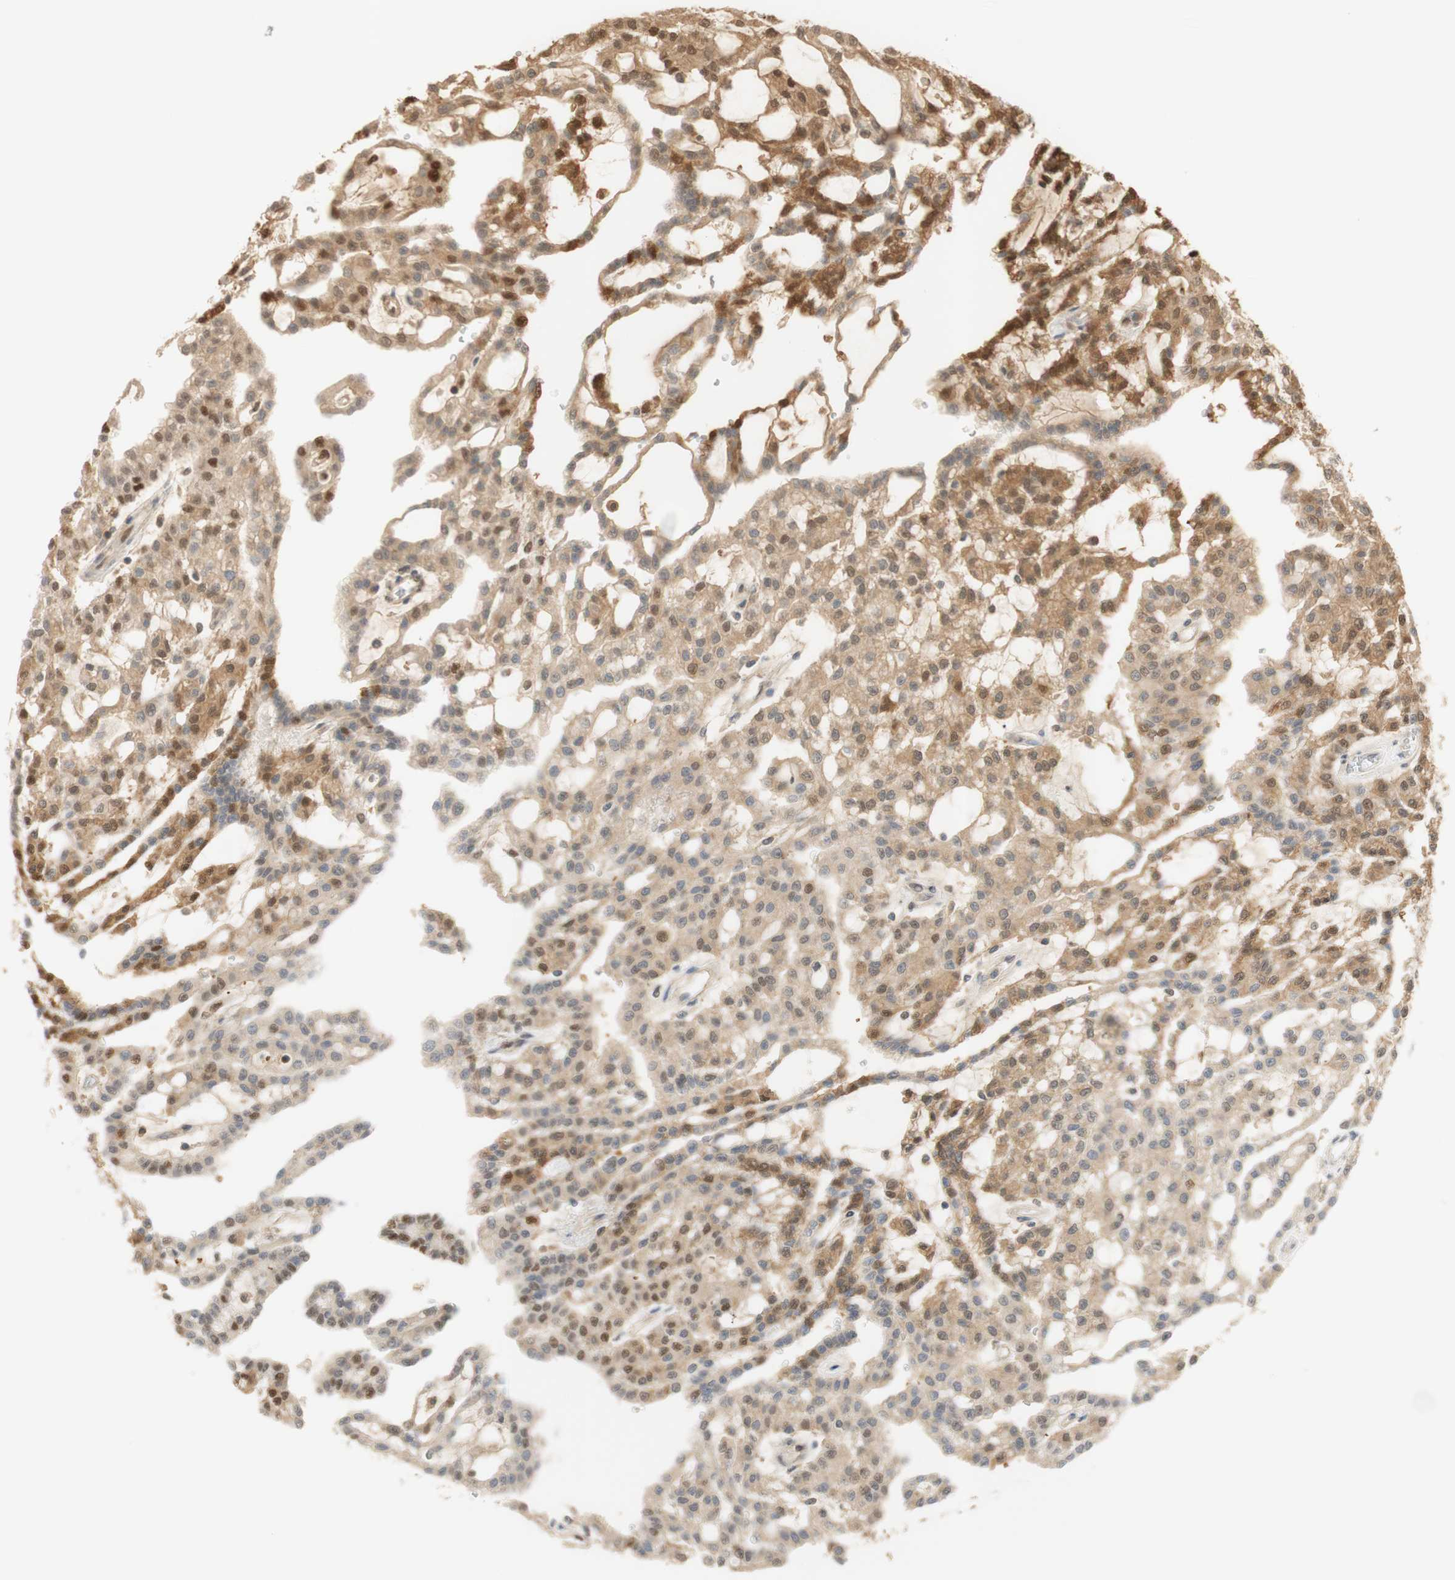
{"staining": {"intensity": "moderate", "quantity": ">75%", "location": "cytoplasmic/membranous,nuclear"}, "tissue": "renal cancer", "cell_type": "Tumor cells", "image_type": "cancer", "snomed": [{"axis": "morphology", "description": "Adenocarcinoma, NOS"}, {"axis": "topography", "description": "Kidney"}], "caption": "This is an image of IHC staining of renal cancer (adenocarcinoma), which shows moderate staining in the cytoplasmic/membranous and nuclear of tumor cells.", "gene": "NAP1L4", "patient": {"sex": "male", "age": 63}}